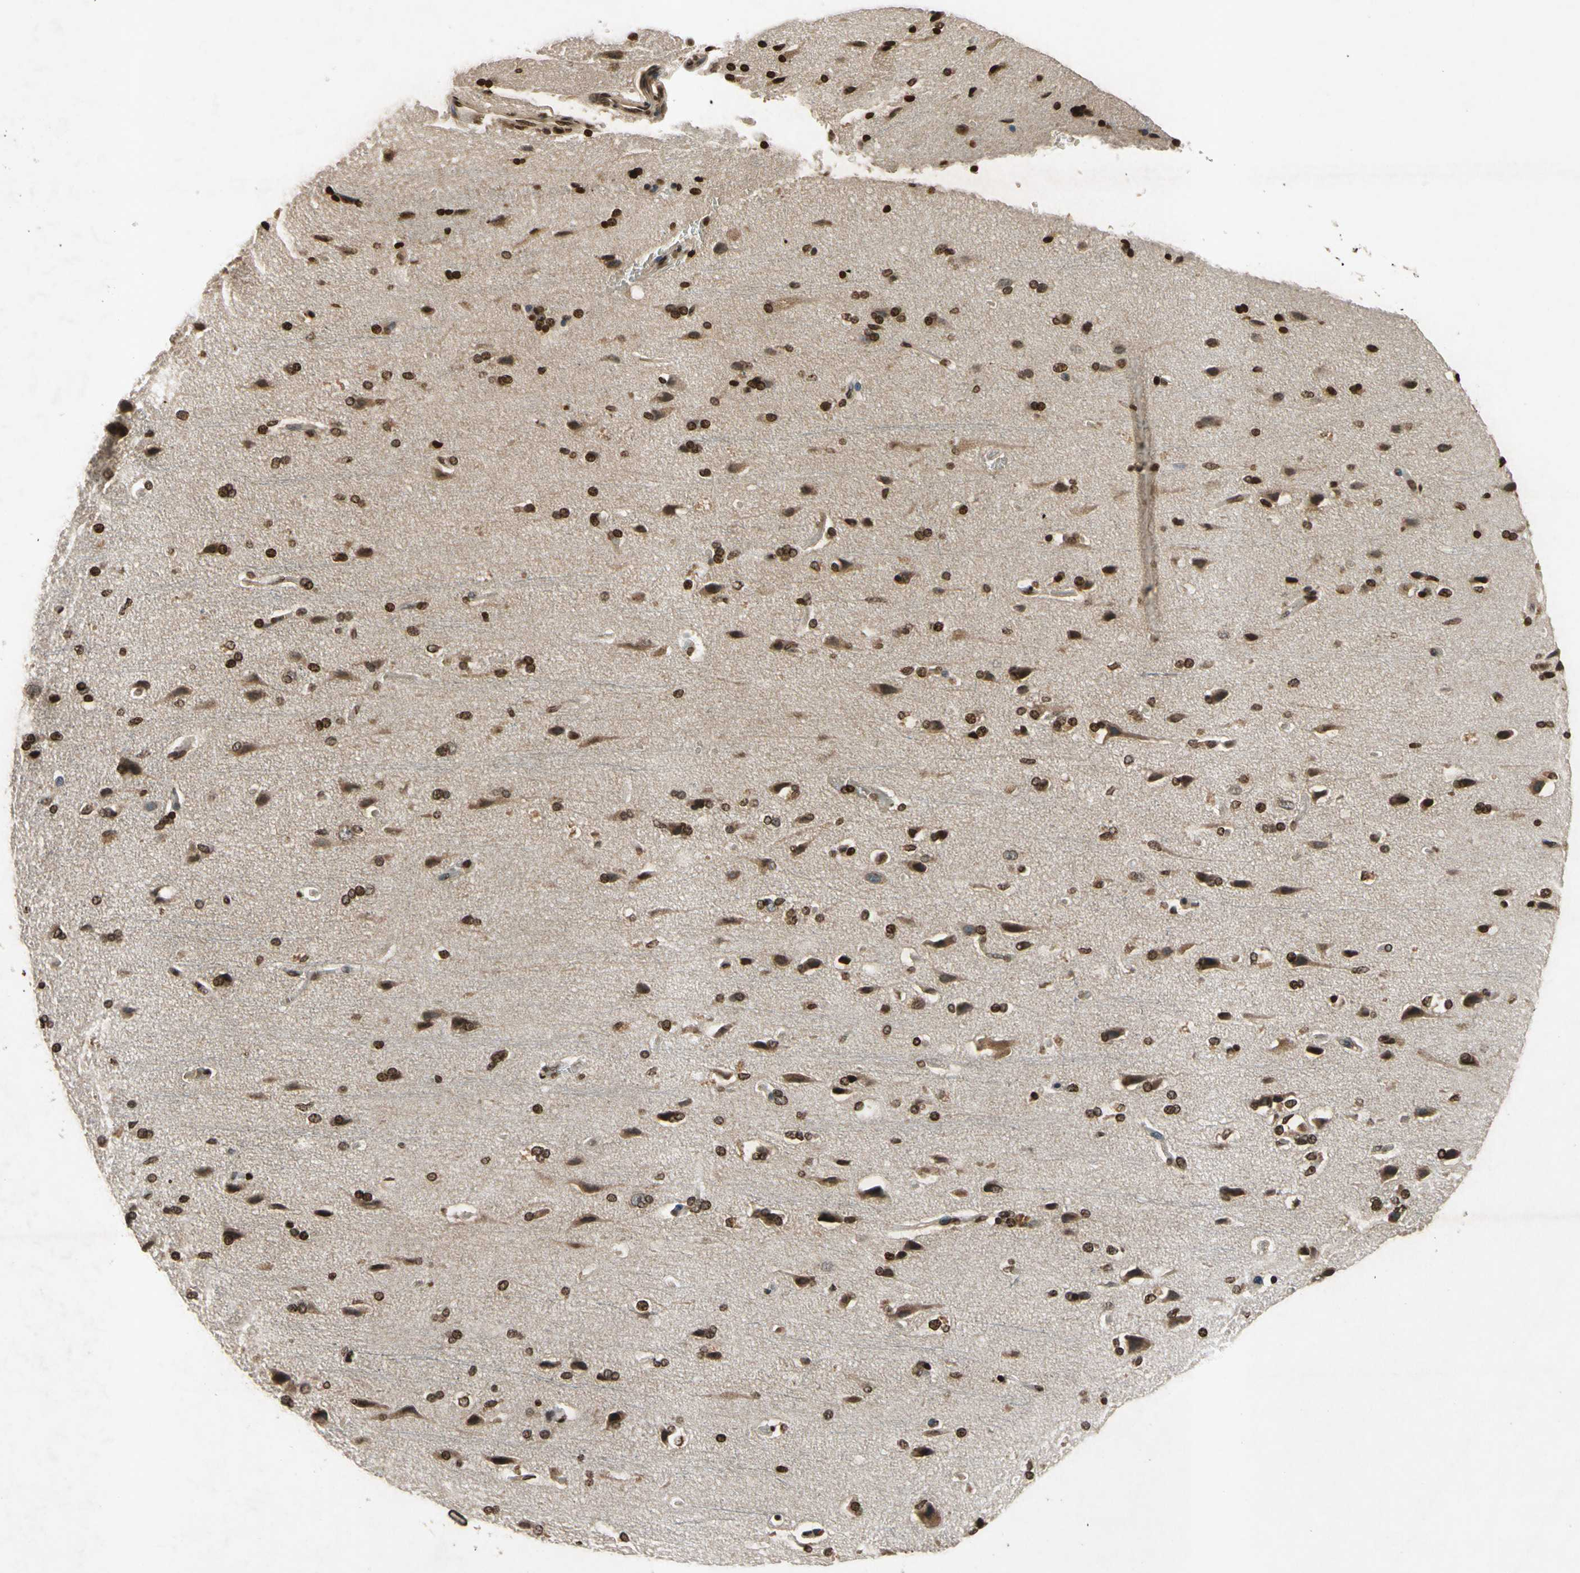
{"staining": {"intensity": "moderate", "quantity": ">75%", "location": "nuclear"}, "tissue": "cerebral cortex", "cell_type": "Endothelial cells", "image_type": "normal", "snomed": [{"axis": "morphology", "description": "Normal tissue, NOS"}, {"axis": "topography", "description": "Cerebral cortex"}], "caption": "An image showing moderate nuclear expression in approximately >75% of endothelial cells in normal cerebral cortex, as visualized by brown immunohistochemical staining.", "gene": "HOXB3", "patient": {"sex": "male", "age": 62}}